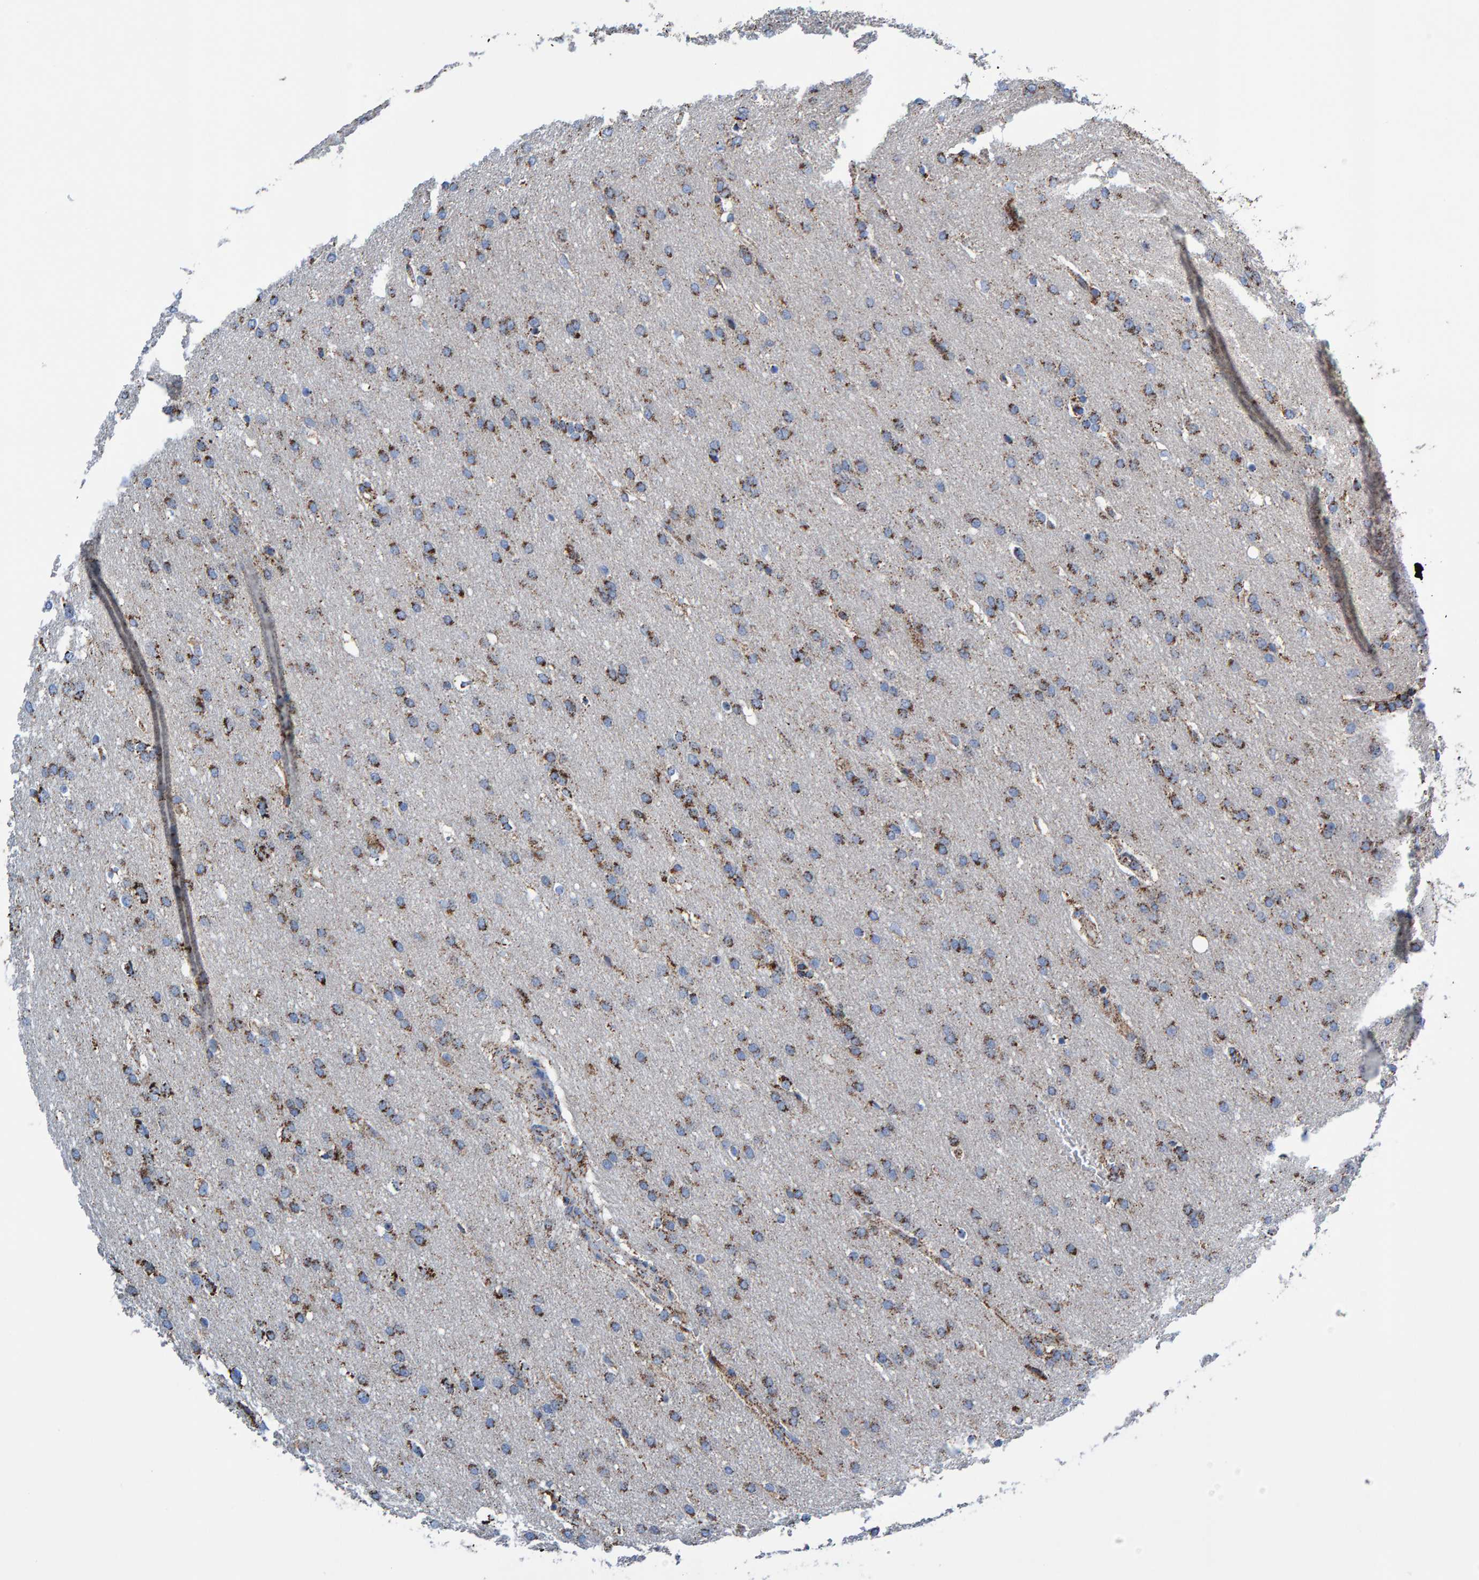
{"staining": {"intensity": "strong", "quantity": "25%-75%", "location": "cytoplasmic/membranous"}, "tissue": "glioma", "cell_type": "Tumor cells", "image_type": "cancer", "snomed": [{"axis": "morphology", "description": "Glioma, malignant, Low grade"}, {"axis": "topography", "description": "Brain"}], "caption": "This is a micrograph of immunohistochemistry (IHC) staining of low-grade glioma (malignant), which shows strong staining in the cytoplasmic/membranous of tumor cells.", "gene": "ENSG00000262660", "patient": {"sex": "female", "age": 37}}